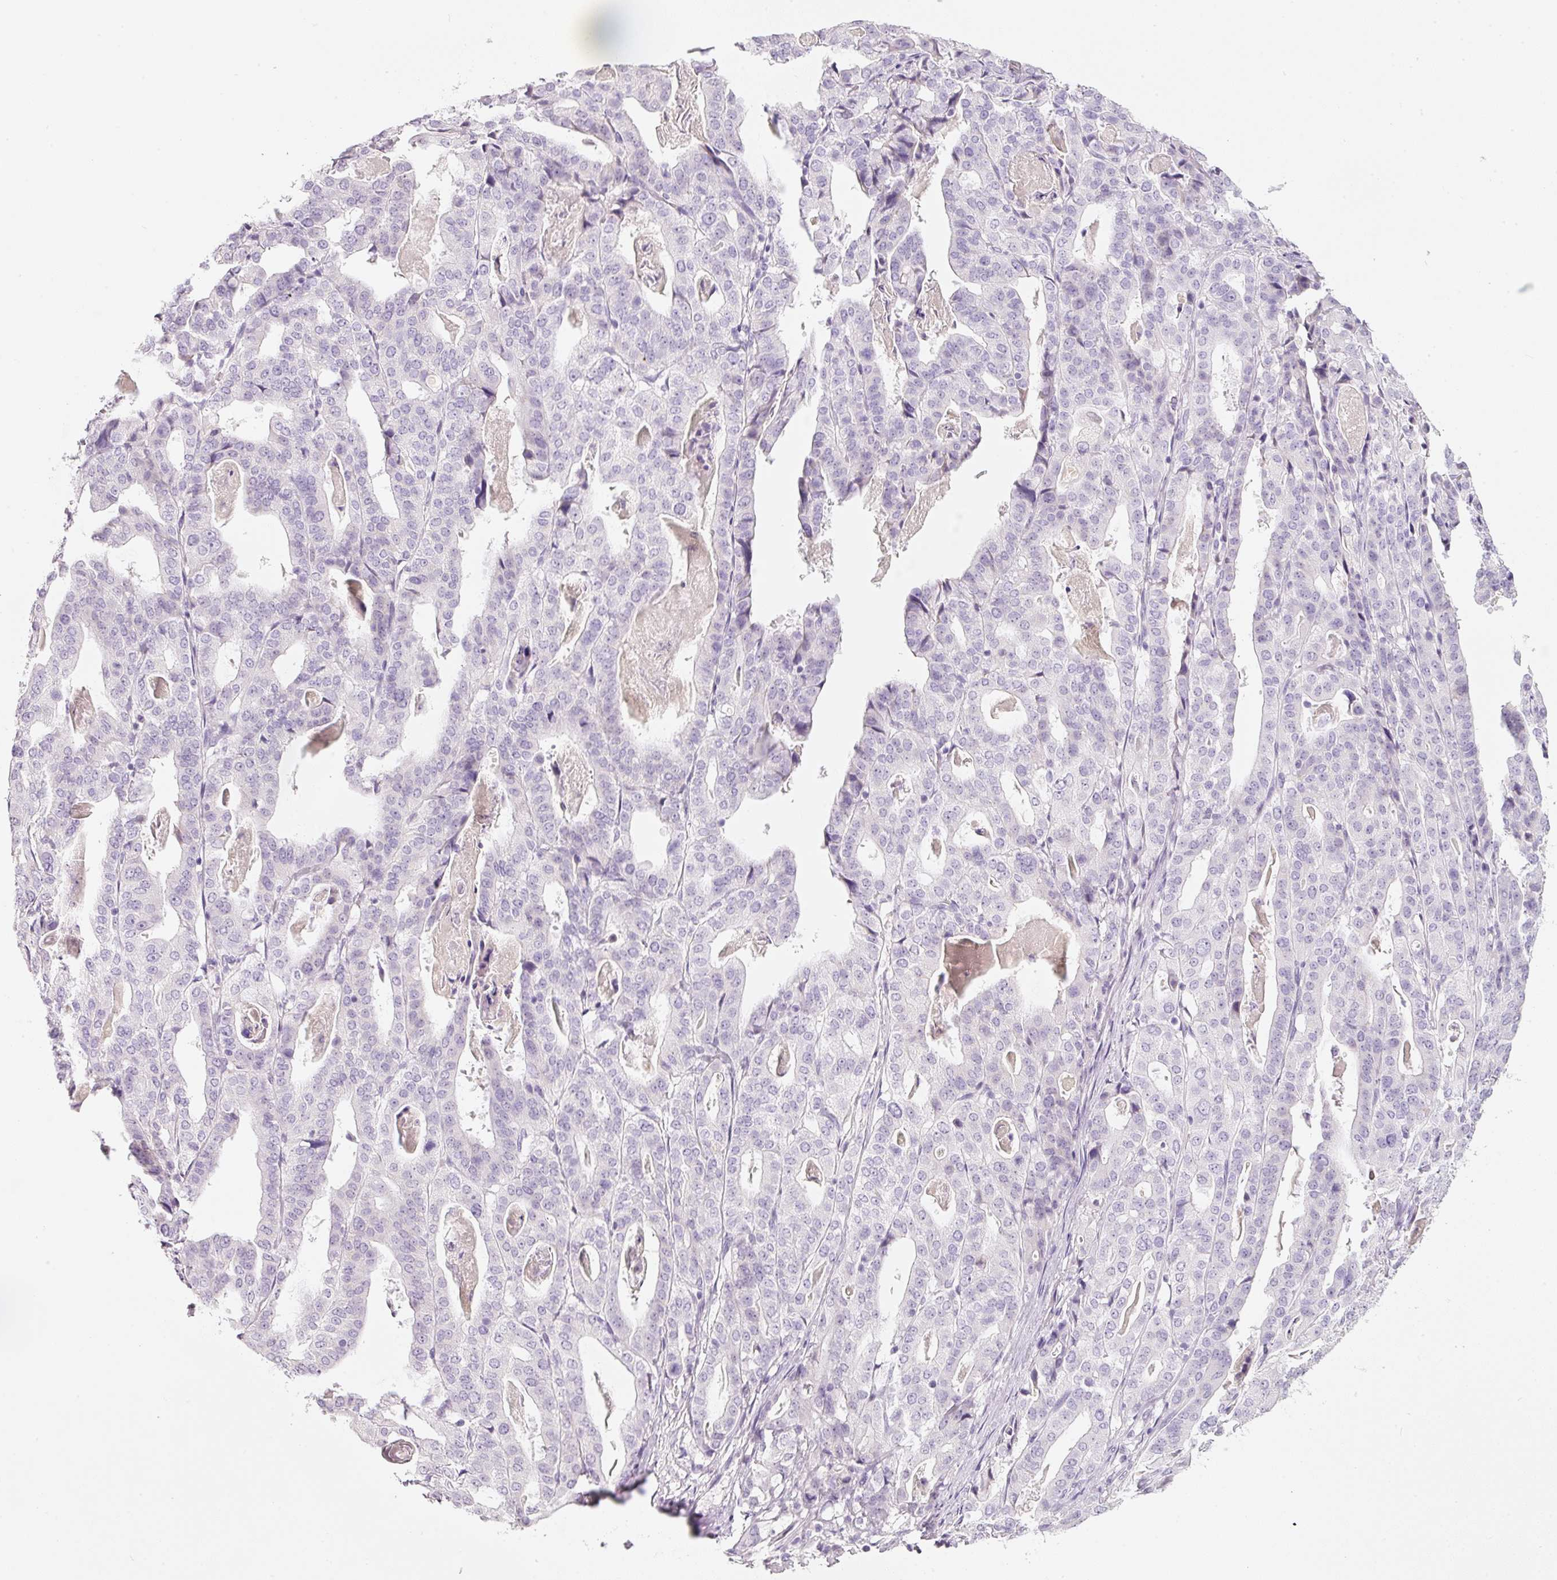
{"staining": {"intensity": "negative", "quantity": "none", "location": "none"}, "tissue": "stomach cancer", "cell_type": "Tumor cells", "image_type": "cancer", "snomed": [{"axis": "morphology", "description": "Adenocarcinoma, NOS"}, {"axis": "topography", "description": "Stomach"}], "caption": "The photomicrograph shows no staining of tumor cells in stomach cancer.", "gene": "ENSG00000206549", "patient": {"sex": "male", "age": 48}}